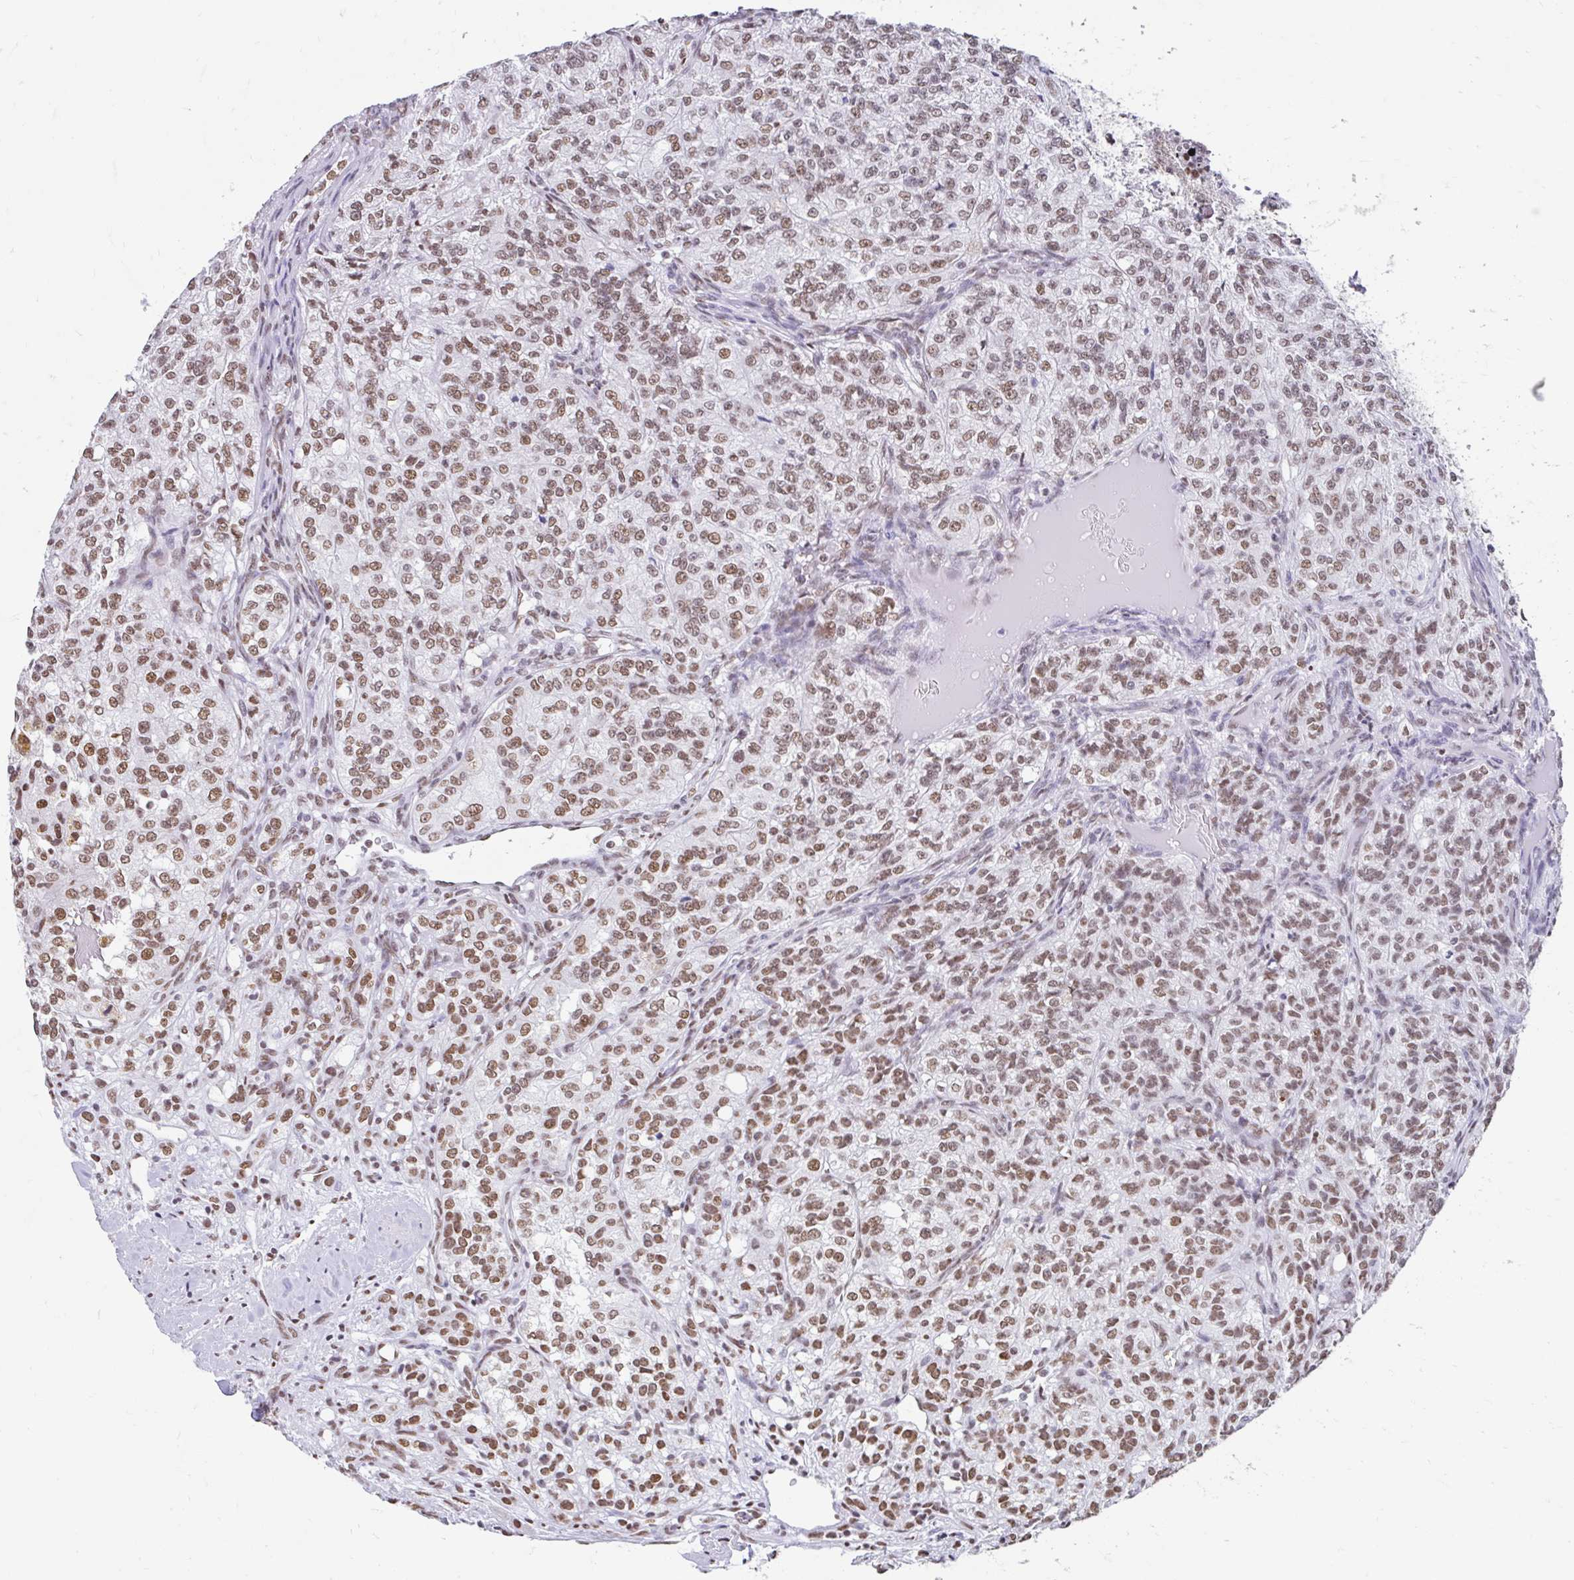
{"staining": {"intensity": "moderate", "quantity": ">75%", "location": "nuclear"}, "tissue": "renal cancer", "cell_type": "Tumor cells", "image_type": "cancer", "snomed": [{"axis": "morphology", "description": "Adenocarcinoma, NOS"}, {"axis": "topography", "description": "Kidney"}], "caption": "Moderate nuclear positivity for a protein is appreciated in about >75% of tumor cells of renal adenocarcinoma using immunohistochemistry (IHC).", "gene": "KHDRBS1", "patient": {"sex": "female", "age": 63}}